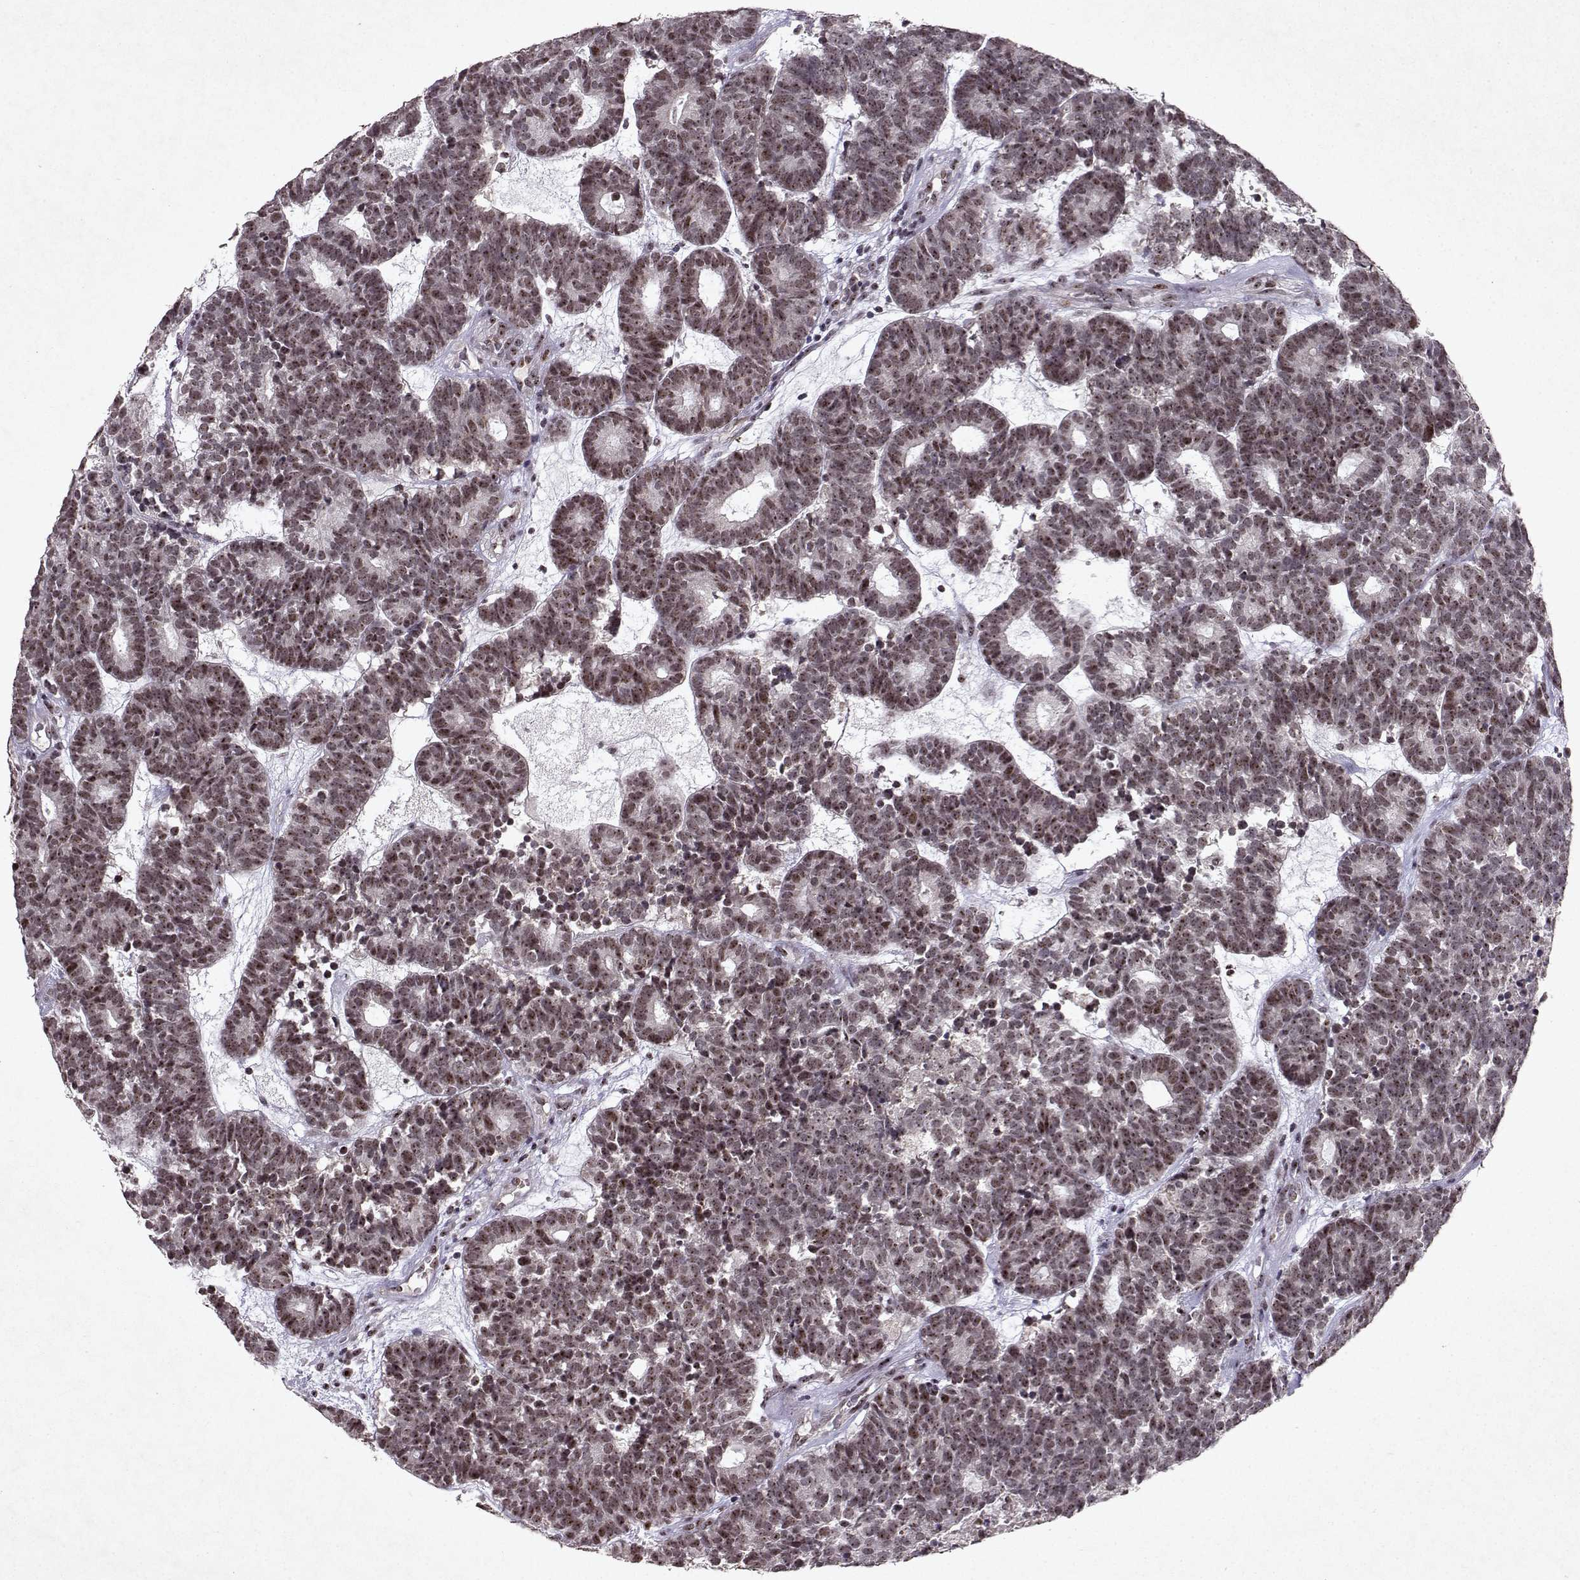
{"staining": {"intensity": "weak", "quantity": ">75%", "location": "nuclear"}, "tissue": "head and neck cancer", "cell_type": "Tumor cells", "image_type": "cancer", "snomed": [{"axis": "morphology", "description": "Adenocarcinoma, NOS"}, {"axis": "topography", "description": "Head-Neck"}], "caption": "About >75% of tumor cells in head and neck cancer (adenocarcinoma) exhibit weak nuclear protein positivity as visualized by brown immunohistochemical staining.", "gene": "DDX56", "patient": {"sex": "female", "age": 81}}